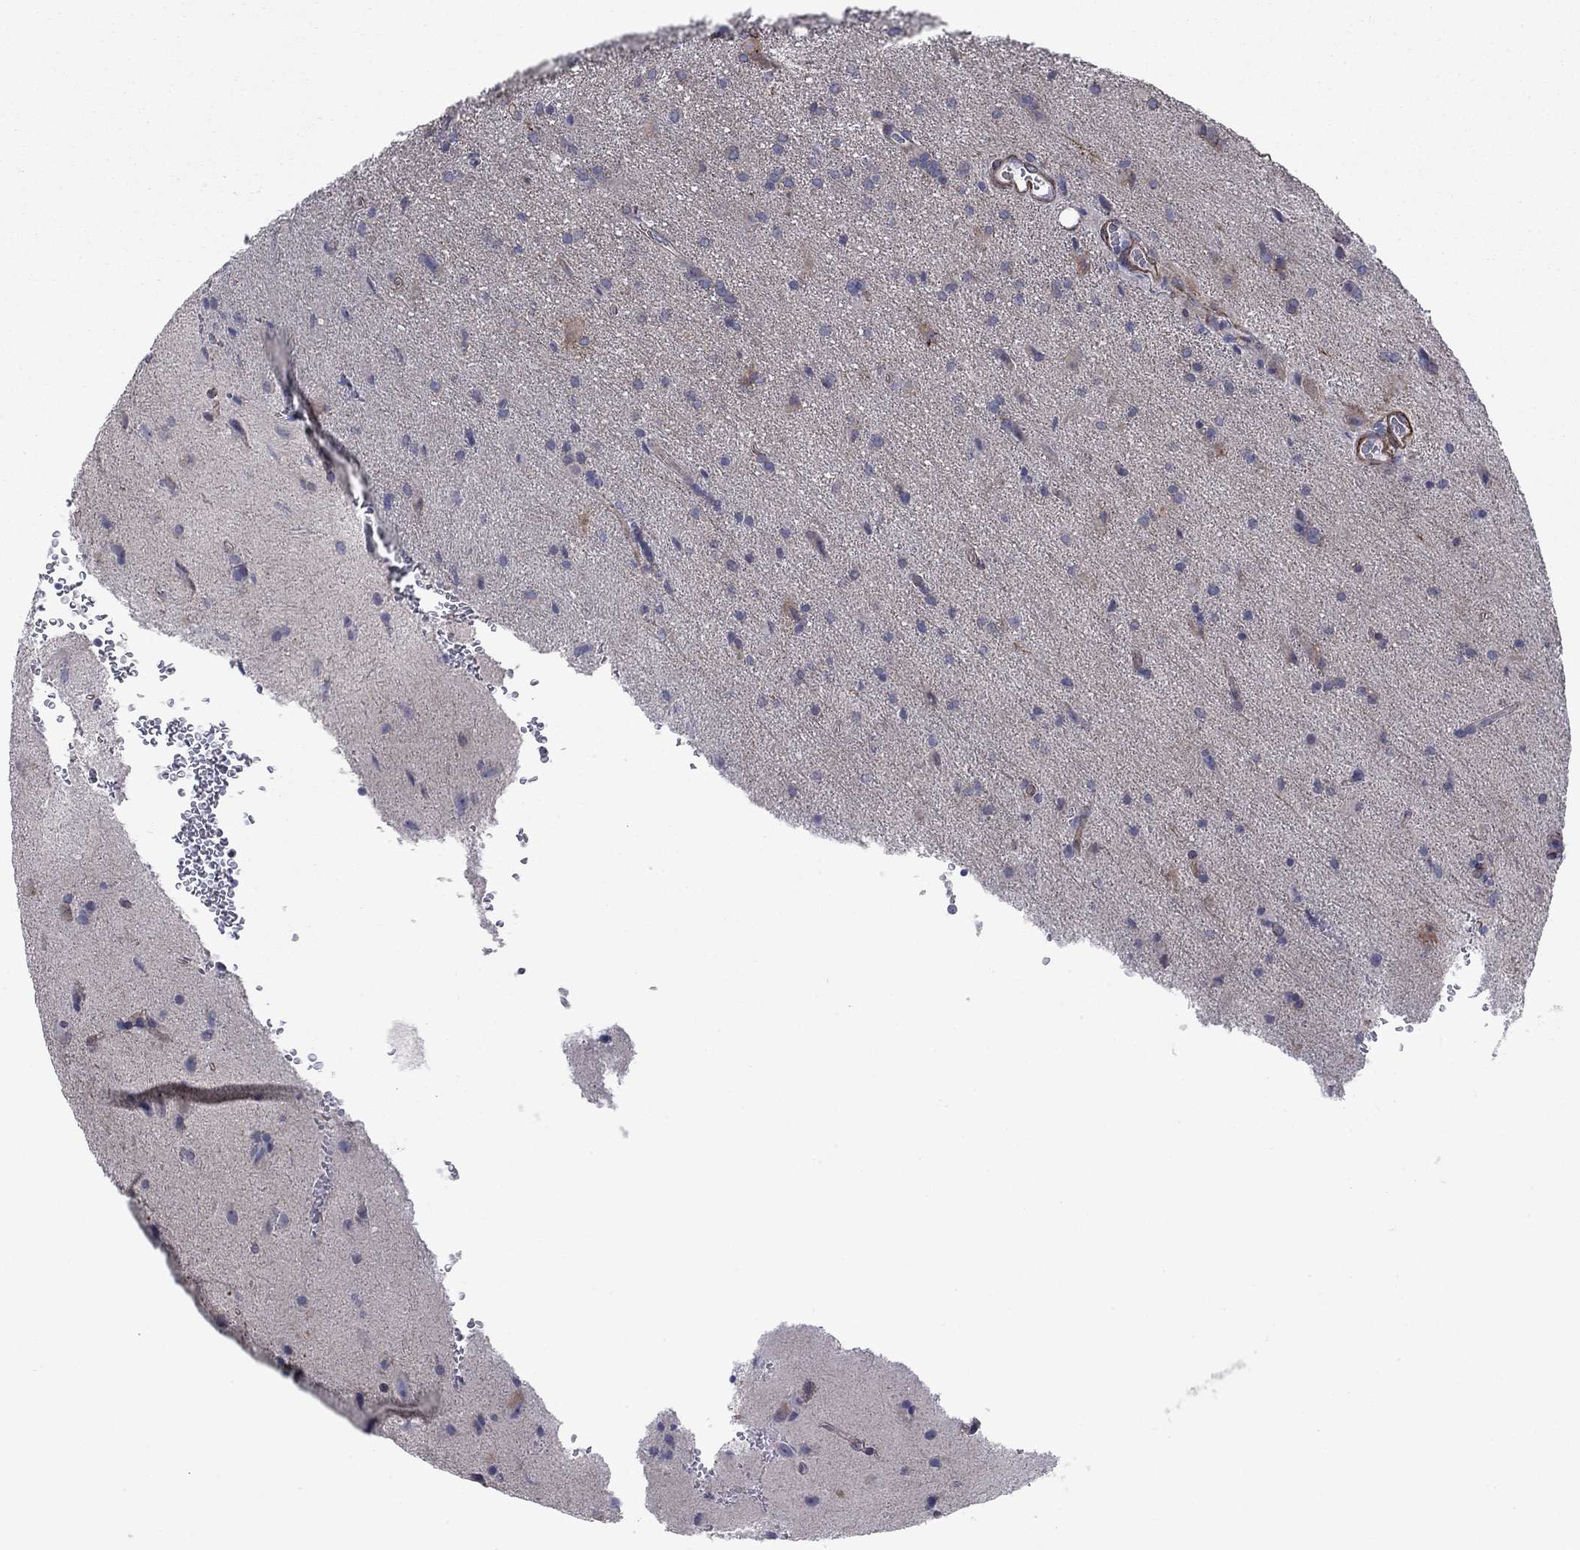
{"staining": {"intensity": "negative", "quantity": "none", "location": "none"}, "tissue": "glioma", "cell_type": "Tumor cells", "image_type": "cancer", "snomed": [{"axis": "morphology", "description": "Glioma, malignant, Low grade"}, {"axis": "topography", "description": "Brain"}], "caption": "DAB (3,3'-diaminobenzidine) immunohistochemical staining of malignant low-grade glioma reveals no significant staining in tumor cells.", "gene": "PSD4", "patient": {"sex": "male", "age": 58}}